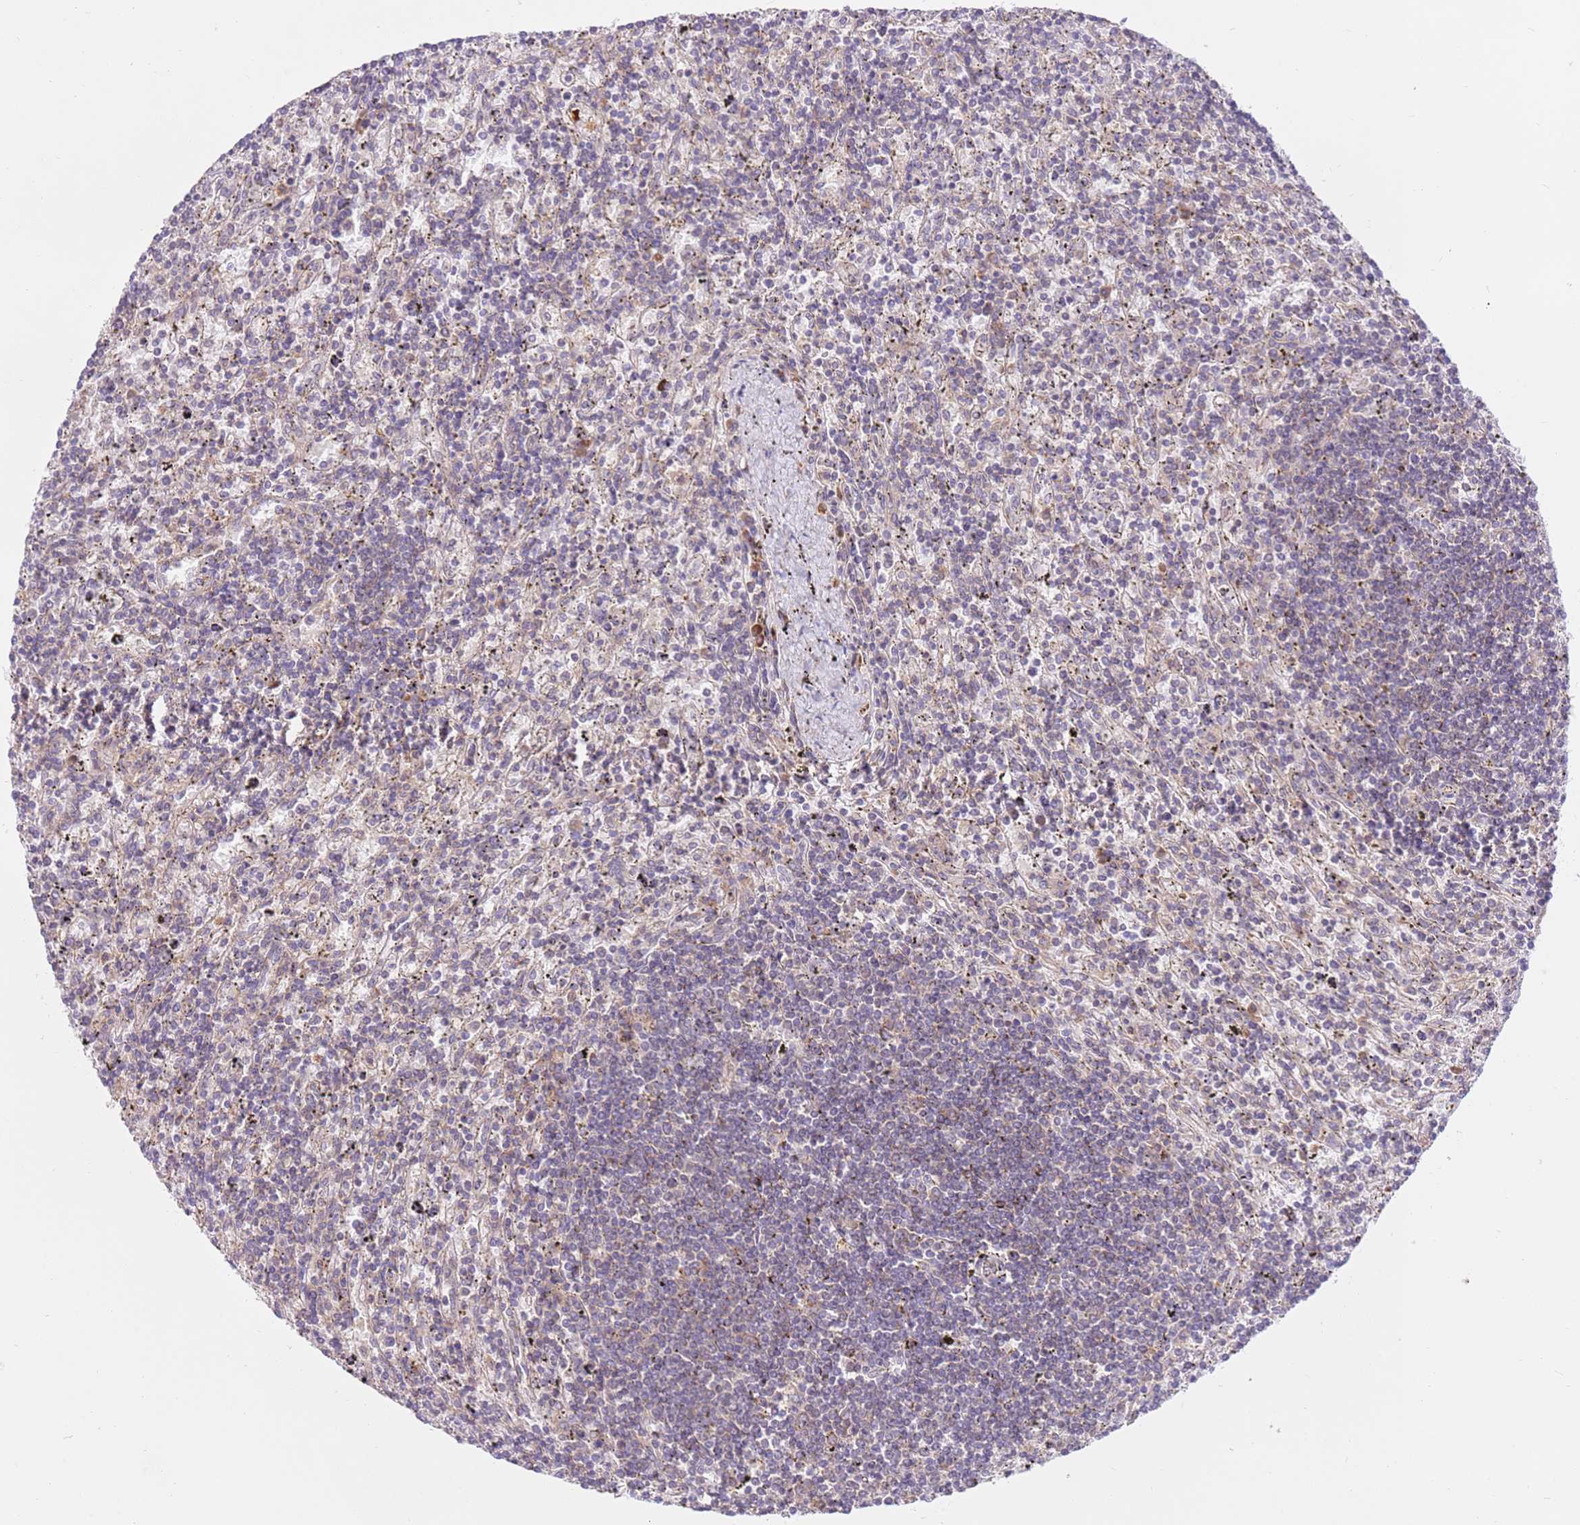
{"staining": {"intensity": "weak", "quantity": "<25%", "location": "cytoplasmic/membranous"}, "tissue": "lymphoma", "cell_type": "Tumor cells", "image_type": "cancer", "snomed": [{"axis": "morphology", "description": "Malignant lymphoma, non-Hodgkin's type, Low grade"}, {"axis": "topography", "description": "Spleen"}], "caption": "Histopathology image shows no protein expression in tumor cells of lymphoma tissue.", "gene": "DDX19B", "patient": {"sex": "male", "age": 76}}